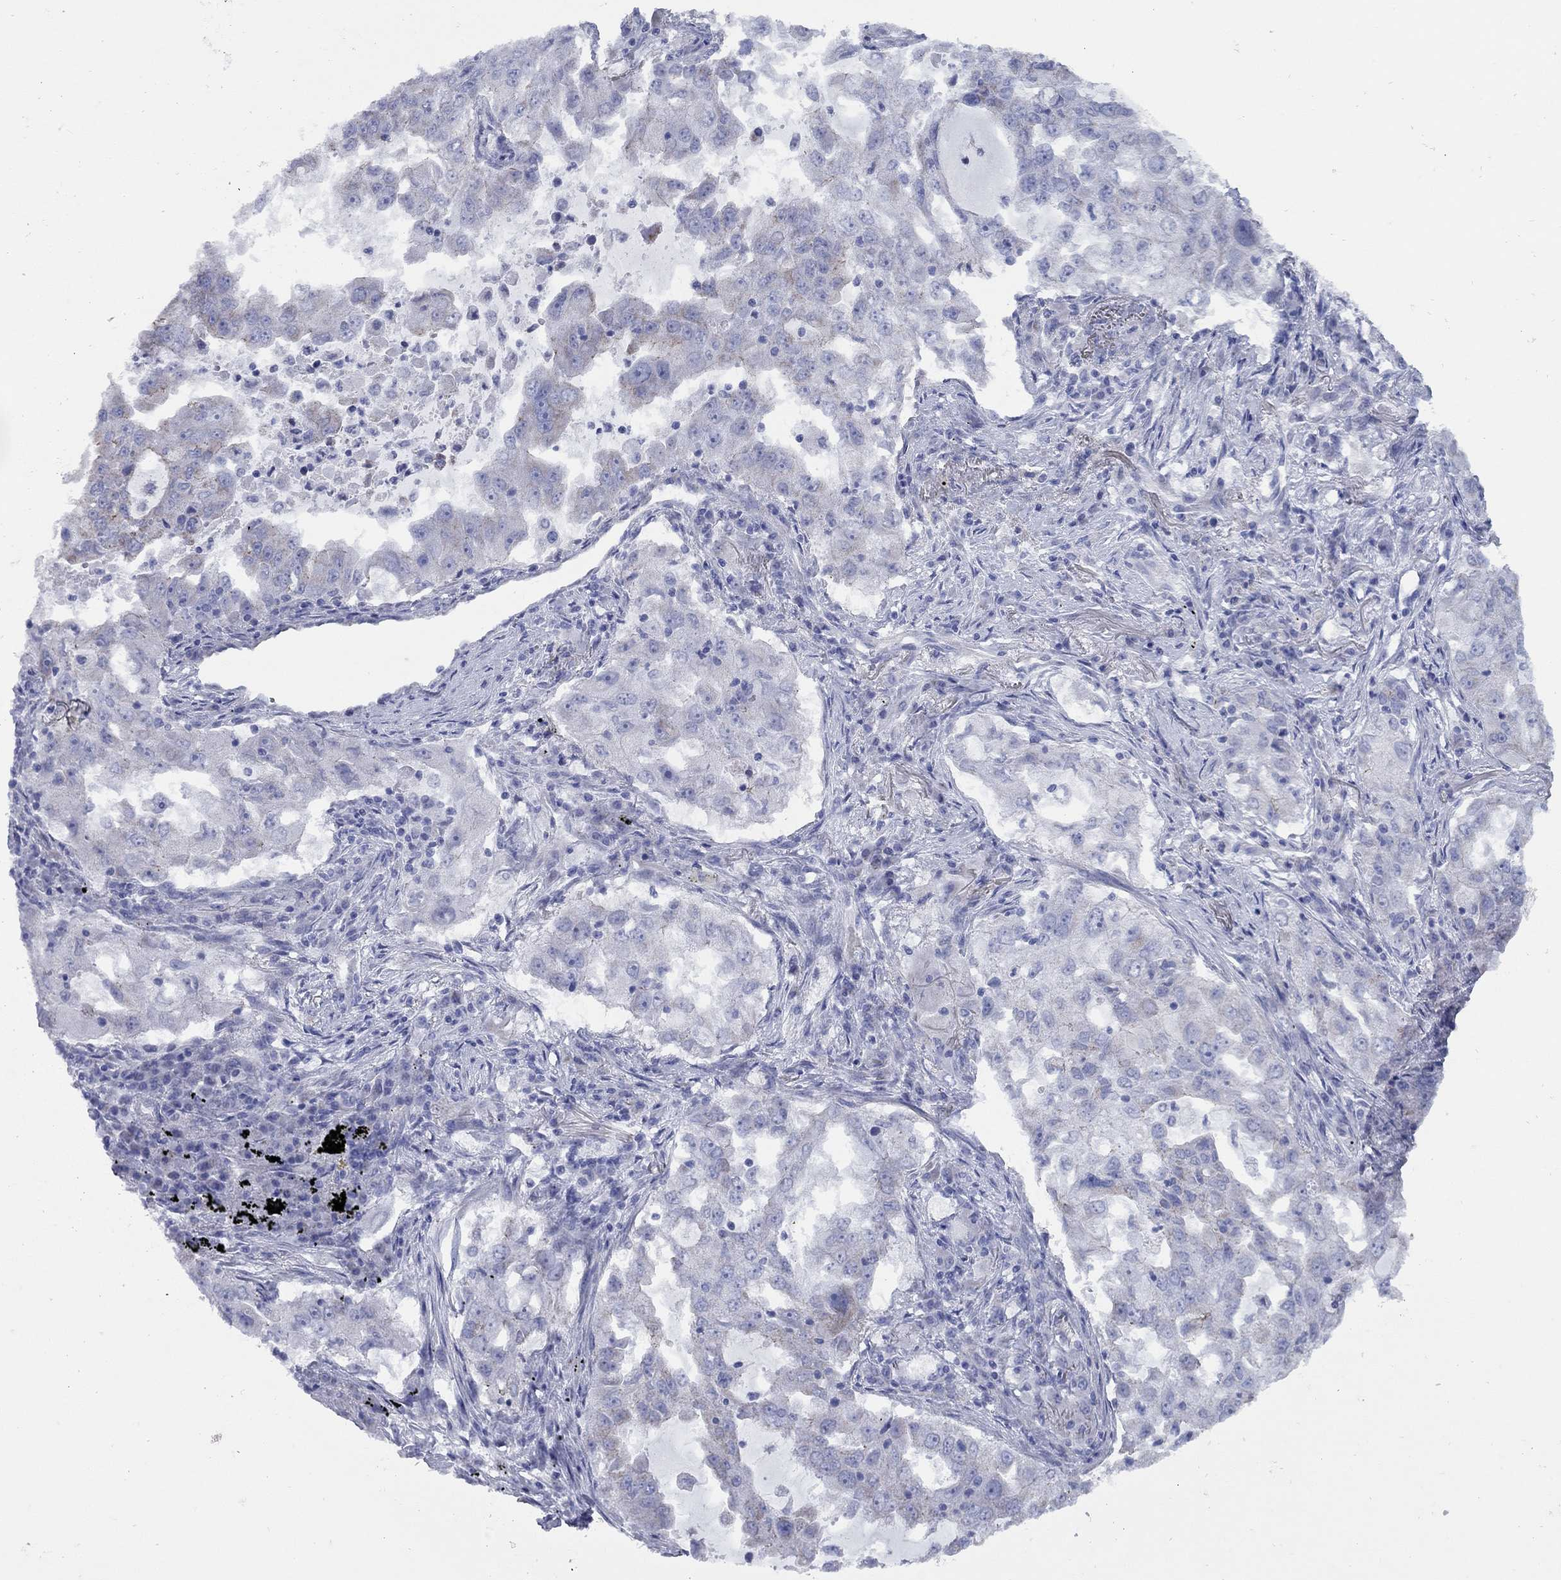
{"staining": {"intensity": "negative", "quantity": "none", "location": "none"}, "tissue": "lung cancer", "cell_type": "Tumor cells", "image_type": "cancer", "snomed": [{"axis": "morphology", "description": "Adenocarcinoma, NOS"}, {"axis": "topography", "description": "Lung"}], "caption": "A micrograph of human lung adenocarcinoma is negative for staining in tumor cells.", "gene": "PDZD3", "patient": {"sex": "female", "age": 61}}